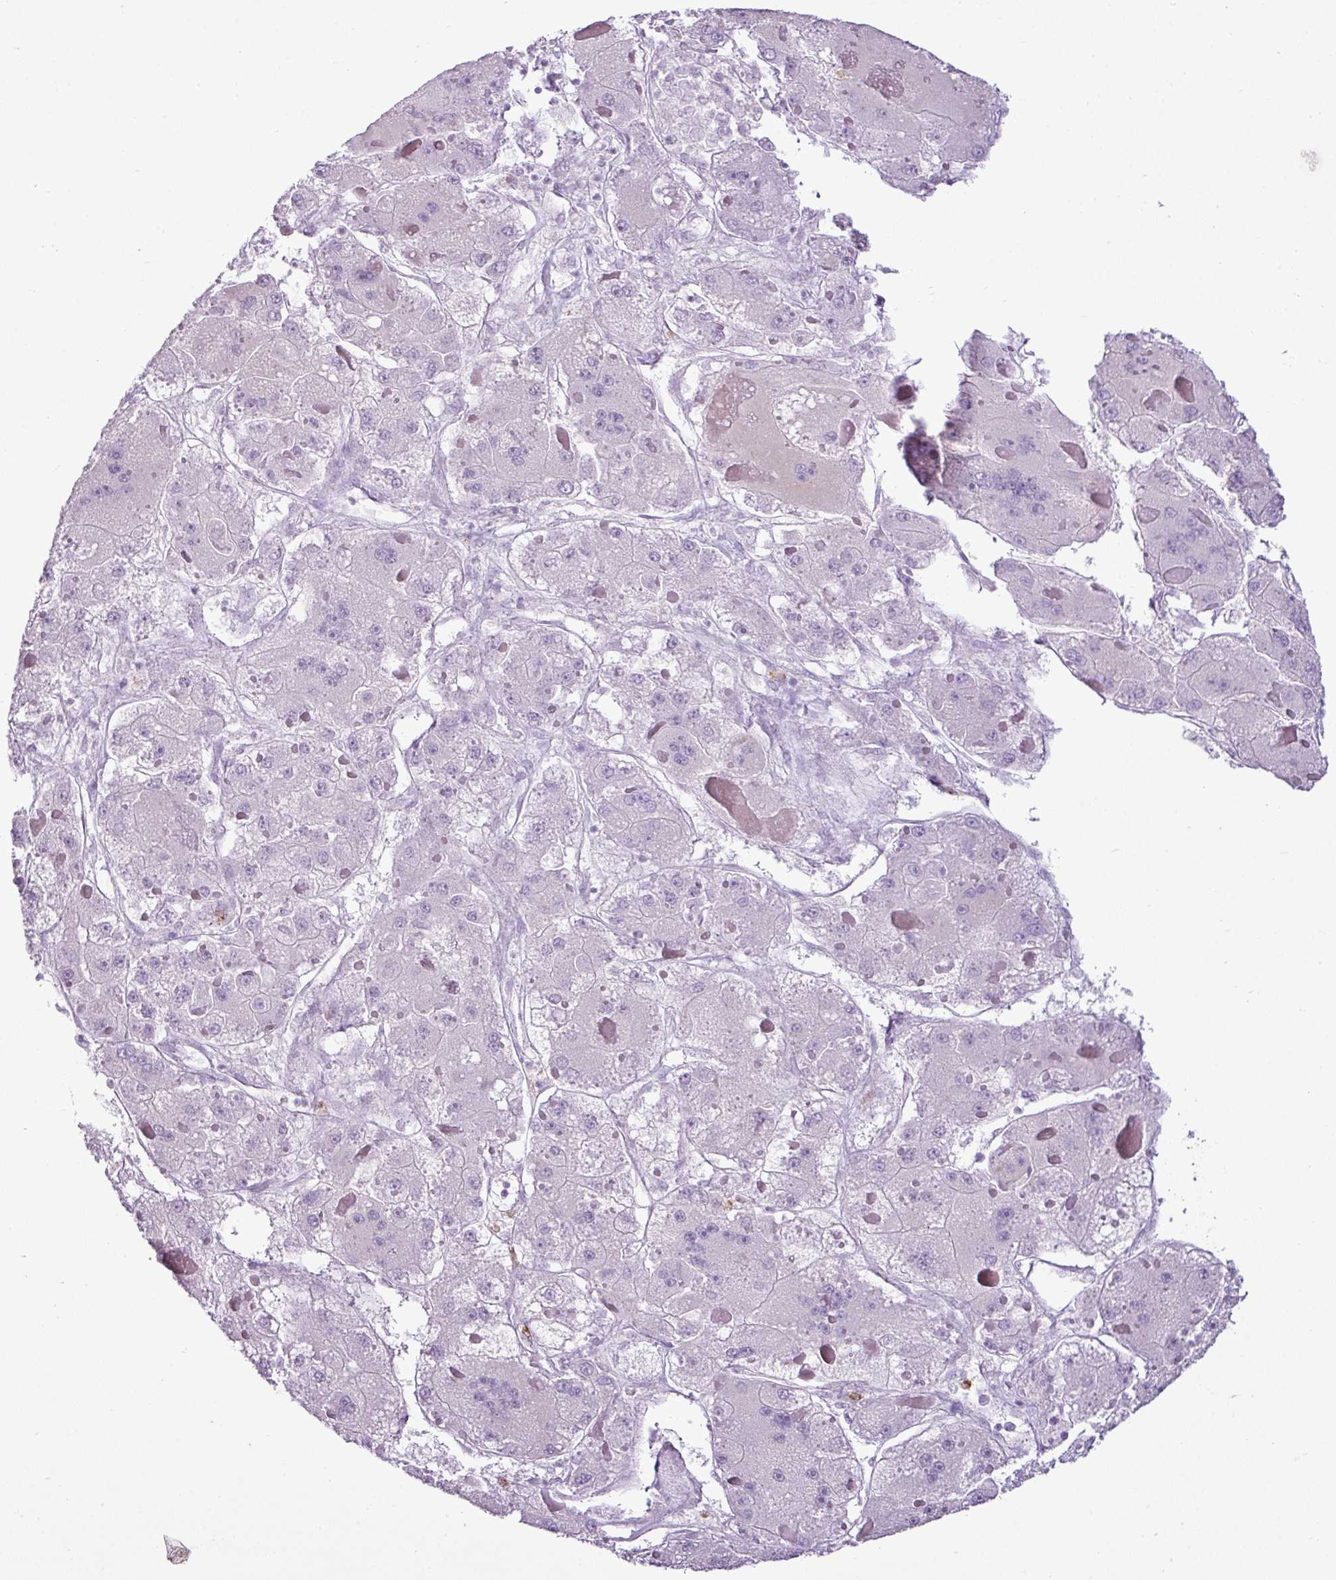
{"staining": {"intensity": "negative", "quantity": "none", "location": "none"}, "tissue": "liver cancer", "cell_type": "Tumor cells", "image_type": "cancer", "snomed": [{"axis": "morphology", "description": "Carcinoma, Hepatocellular, NOS"}, {"axis": "topography", "description": "Liver"}], "caption": "High magnification brightfield microscopy of hepatocellular carcinoma (liver) stained with DAB (3,3'-diaminobenzidine) (brown) and counterstained with hematoxylin (blue): tumor cells show no significant staining. (DAB (3,3'-diaminobenzidine) immunohistochemistry (IHC) with hematoxylin counter stain).", "gene": "ZSCAN5A", "patient": {"sex": "female", "age": 73}}